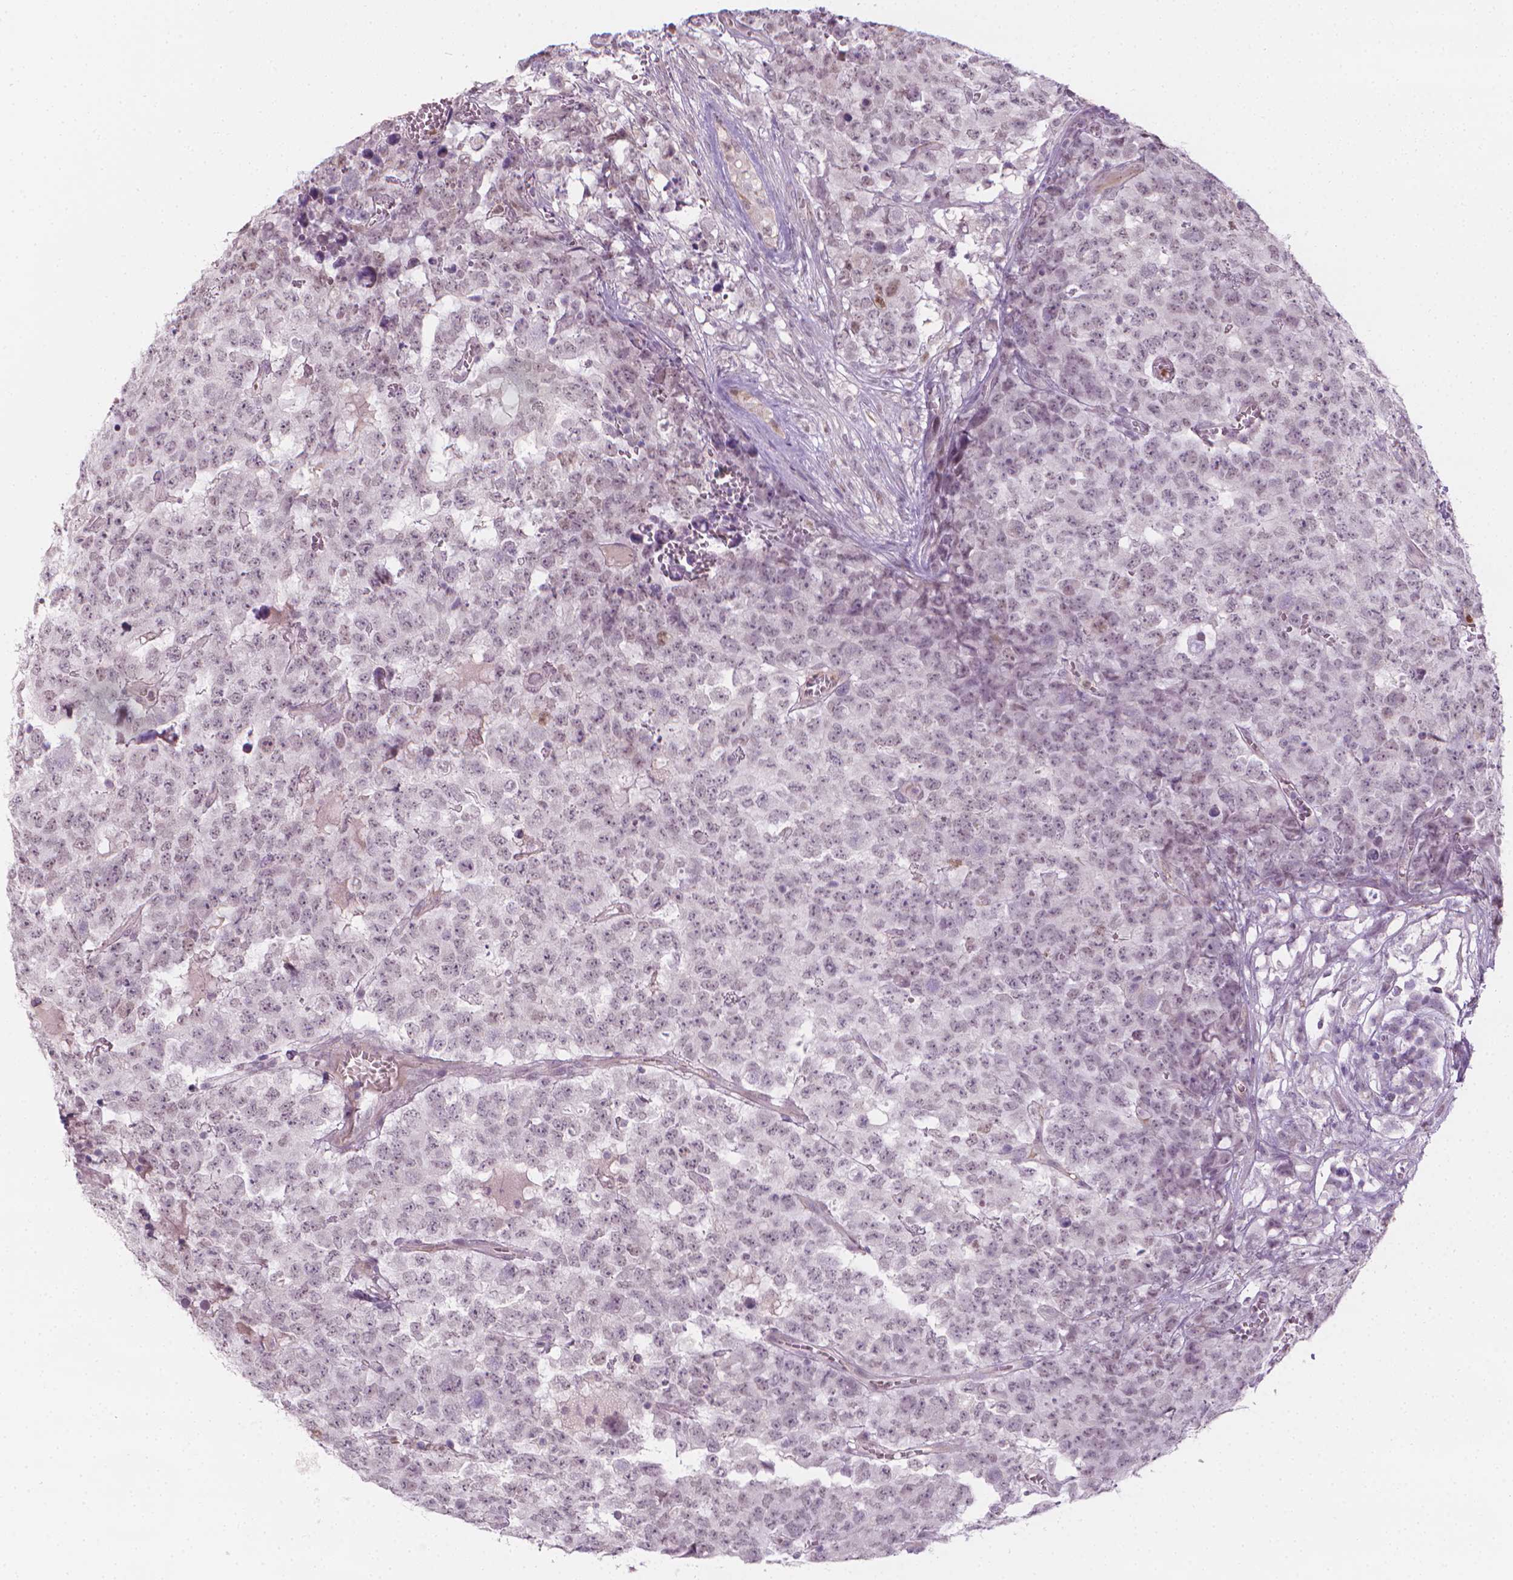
{"staining": {"intensity": "negative", "quantity": "none", "location": "none"}, "tissue": "testis cancer", "cell_type": "Tumor cells", "image_type": "cancer", "snomed": [{"axis": "morphology", "description": "Carcinoma, Embryonal, NOS"}, {"axis": "topography", "description": "Testis"}], "caption": "Immunohistochemical staining of human testis cancer (embryonal carcinoma) displays no significant staining in tumor cells.", "gene": "CDKN1C", "patient": {"sex": "male", "age": 23}}